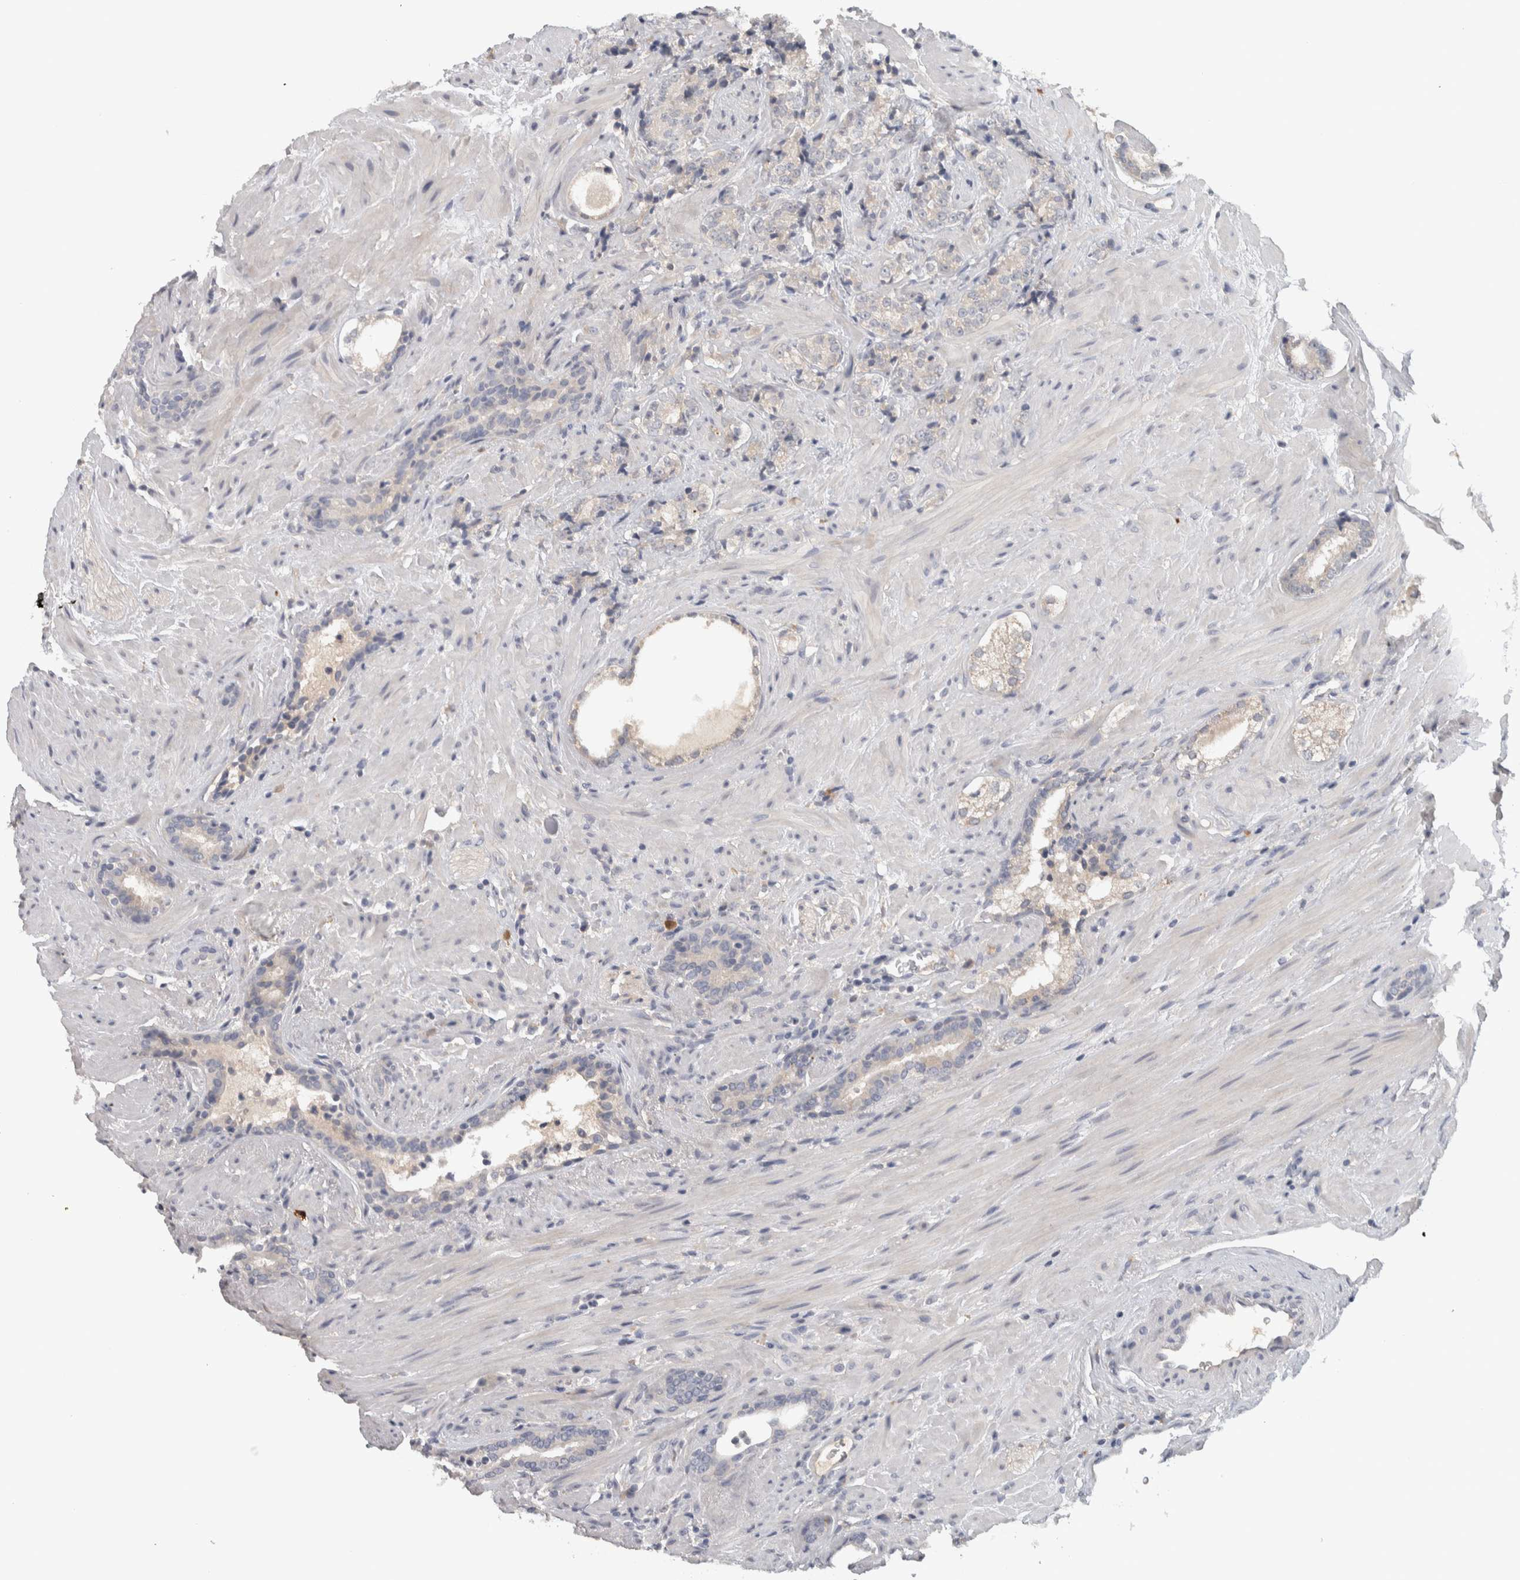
{"staining": {"intensity": "negative", "quantity": "none", "location": "none"}, "tissue": "prostate cancer", "cell_type": "Tumor cells", "image_type": "cancer", "snomed": [{"axis": "morphology", "description": "Adenocarcinoma, High grade"}, {"axis": "topography", "description": "Prostate"}], "caption": "IHC photomicrograph of human prostate cancer (high-grade adenocarcinoma) stained for a protein (brown), which demonstrates no expression in tumor cells.", "gene": "ADPRM", "patient": {"sex": "male", "age": 71}}